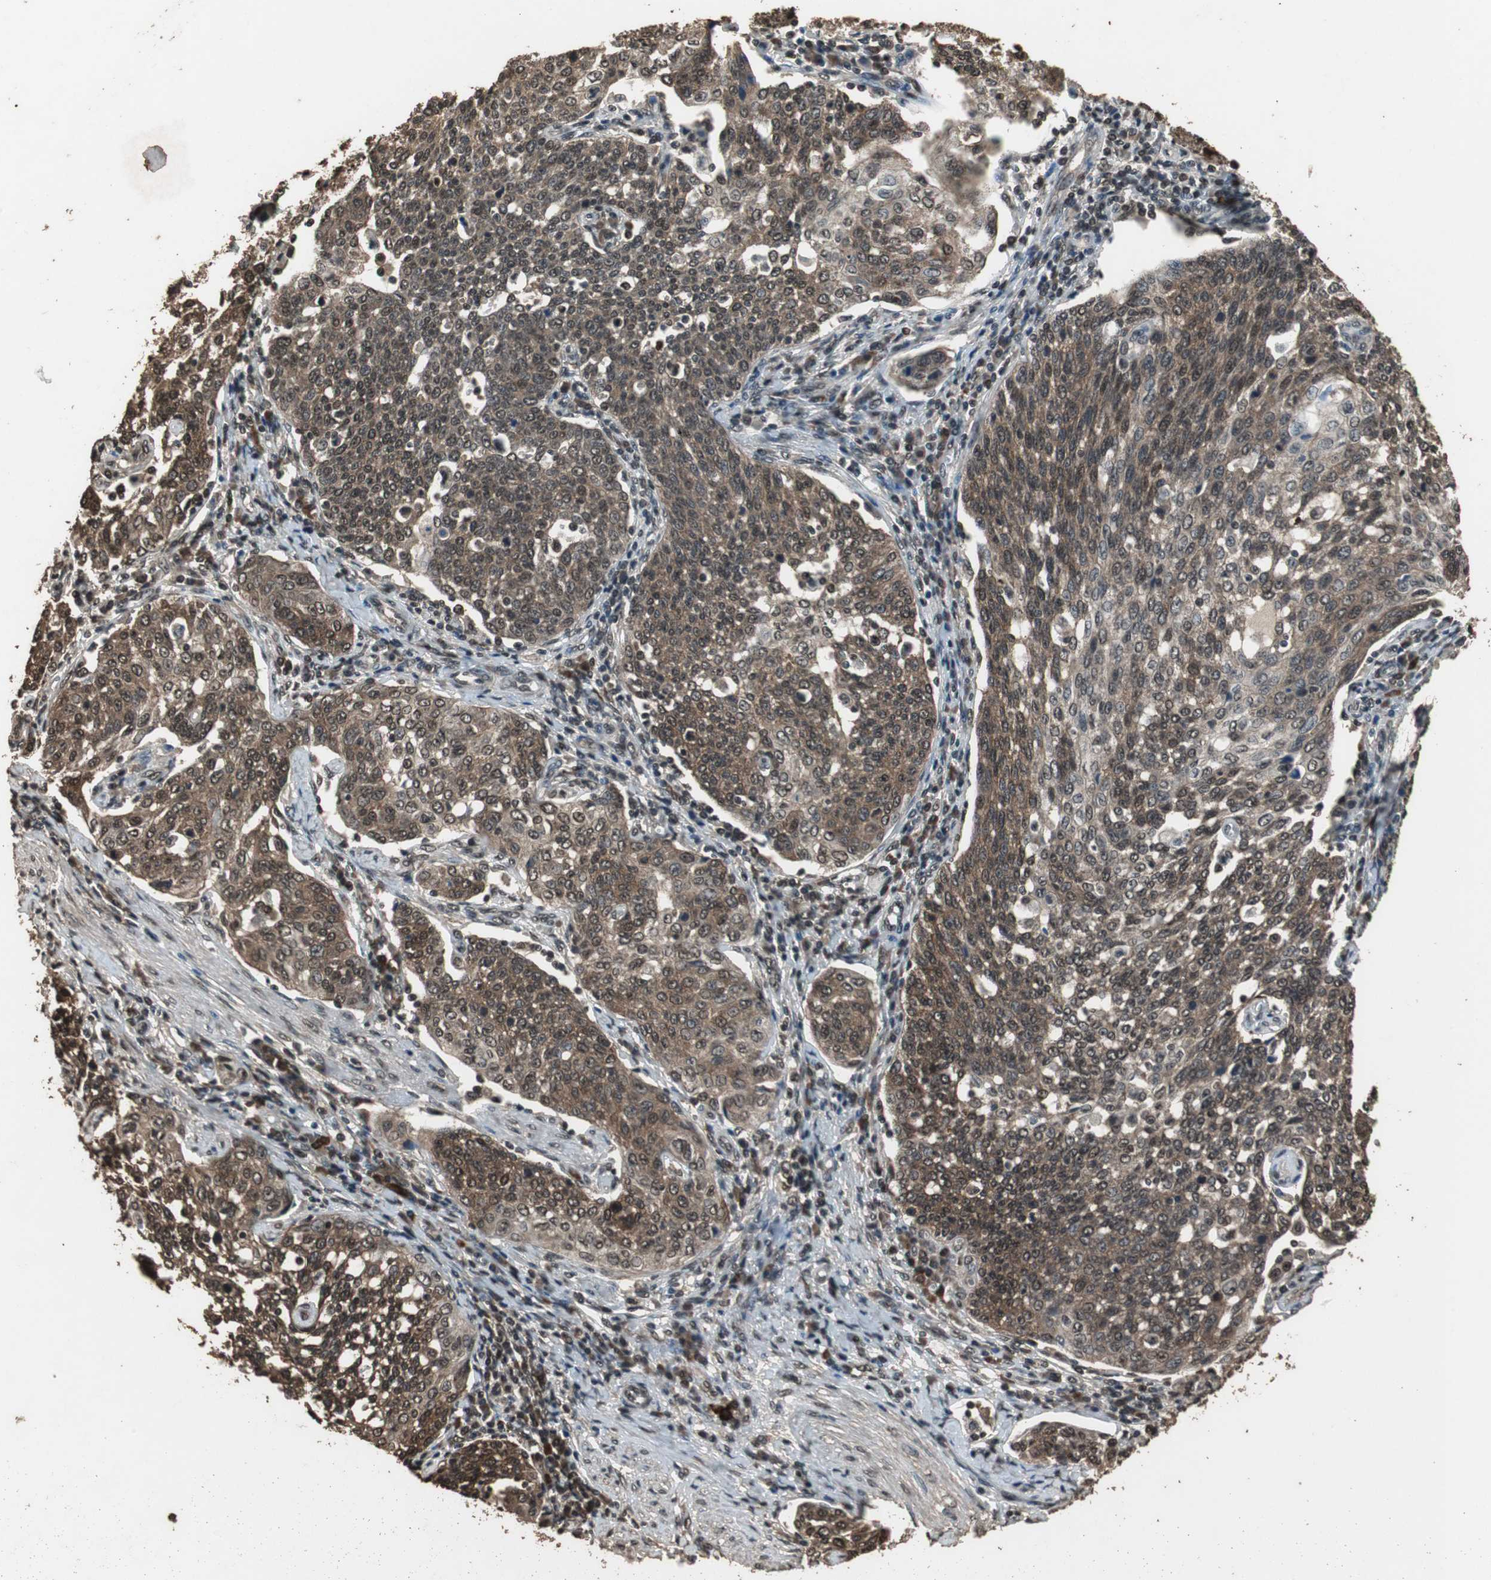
{"staining": {"intensity": "strong", "quantity": ">75%", "location": "cytoplasmic/membranous,nuclear"}, "tissue": "cervical cancer", "cell_type": "Tumor cells", "image_type": "cancer", "snomed": [{"axis": "morphology", "description": "Squamous cell carcinoma, NOS"}, {"axis": "topography", "description": "Cervix"}], "caption": "Protein expression analysis of human cervical cancer reveals strong cytoplasmic/membranous and nuclear expression in approximately >75% of tumor cells. Nuclei are stained in blue.", "gene": "ZNF18", "patient": {"sex": "female", "age": 34}}